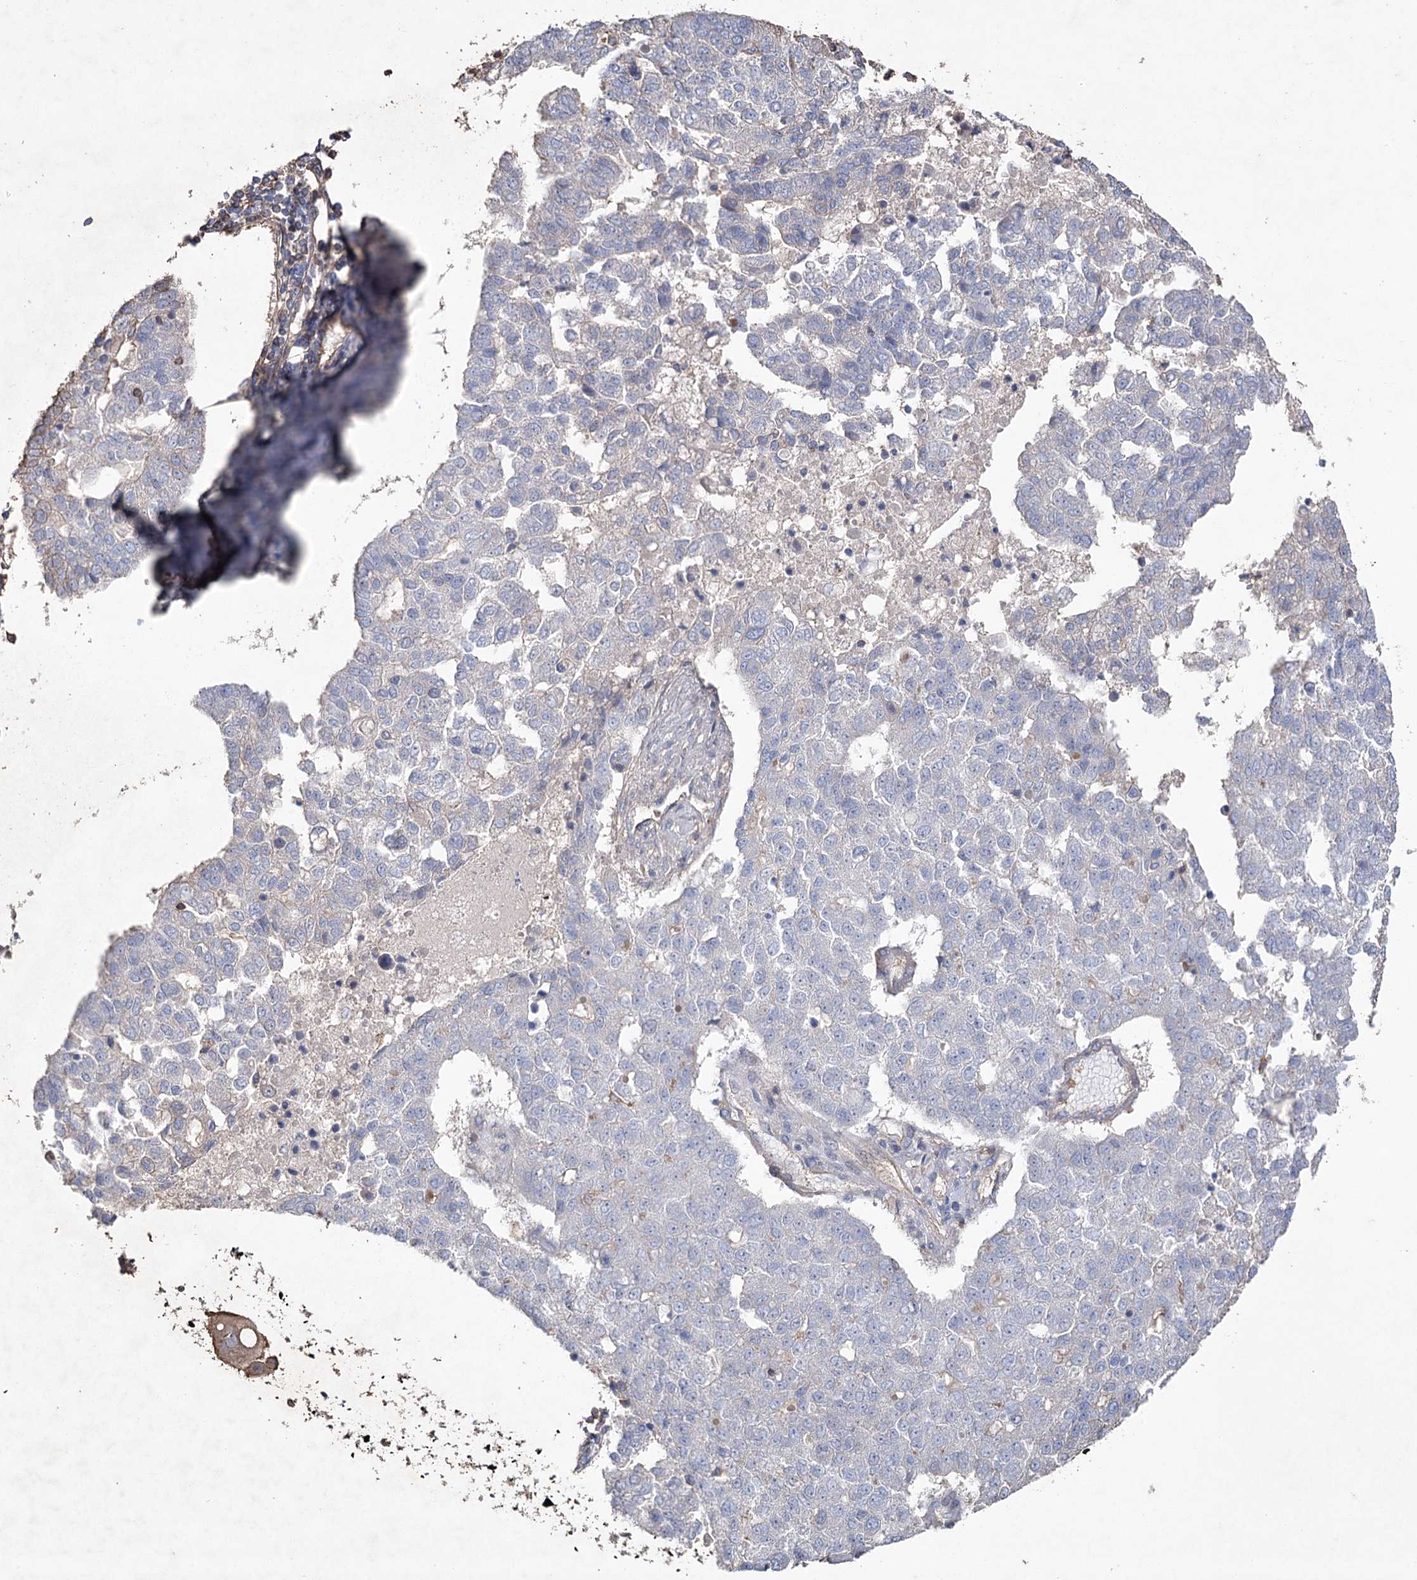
{"staining": {"intensity": "negative", "quantity": "none", "location": "none"}, "tissue": "pancreatic cancer", "cell_type": "Tumor cells", "image_type": "cancer", "snomed": [{"axis": "morphology", "description": "Adenocarcinoma, NOS"}, {"axis": "topography", "description": "Pancreas"}], "caption": "The micrograph displays no staining of tumor cells in pancreatic cancer.", "gene": "FAM13B", "patient": {"sex": "female", "age": 61}}